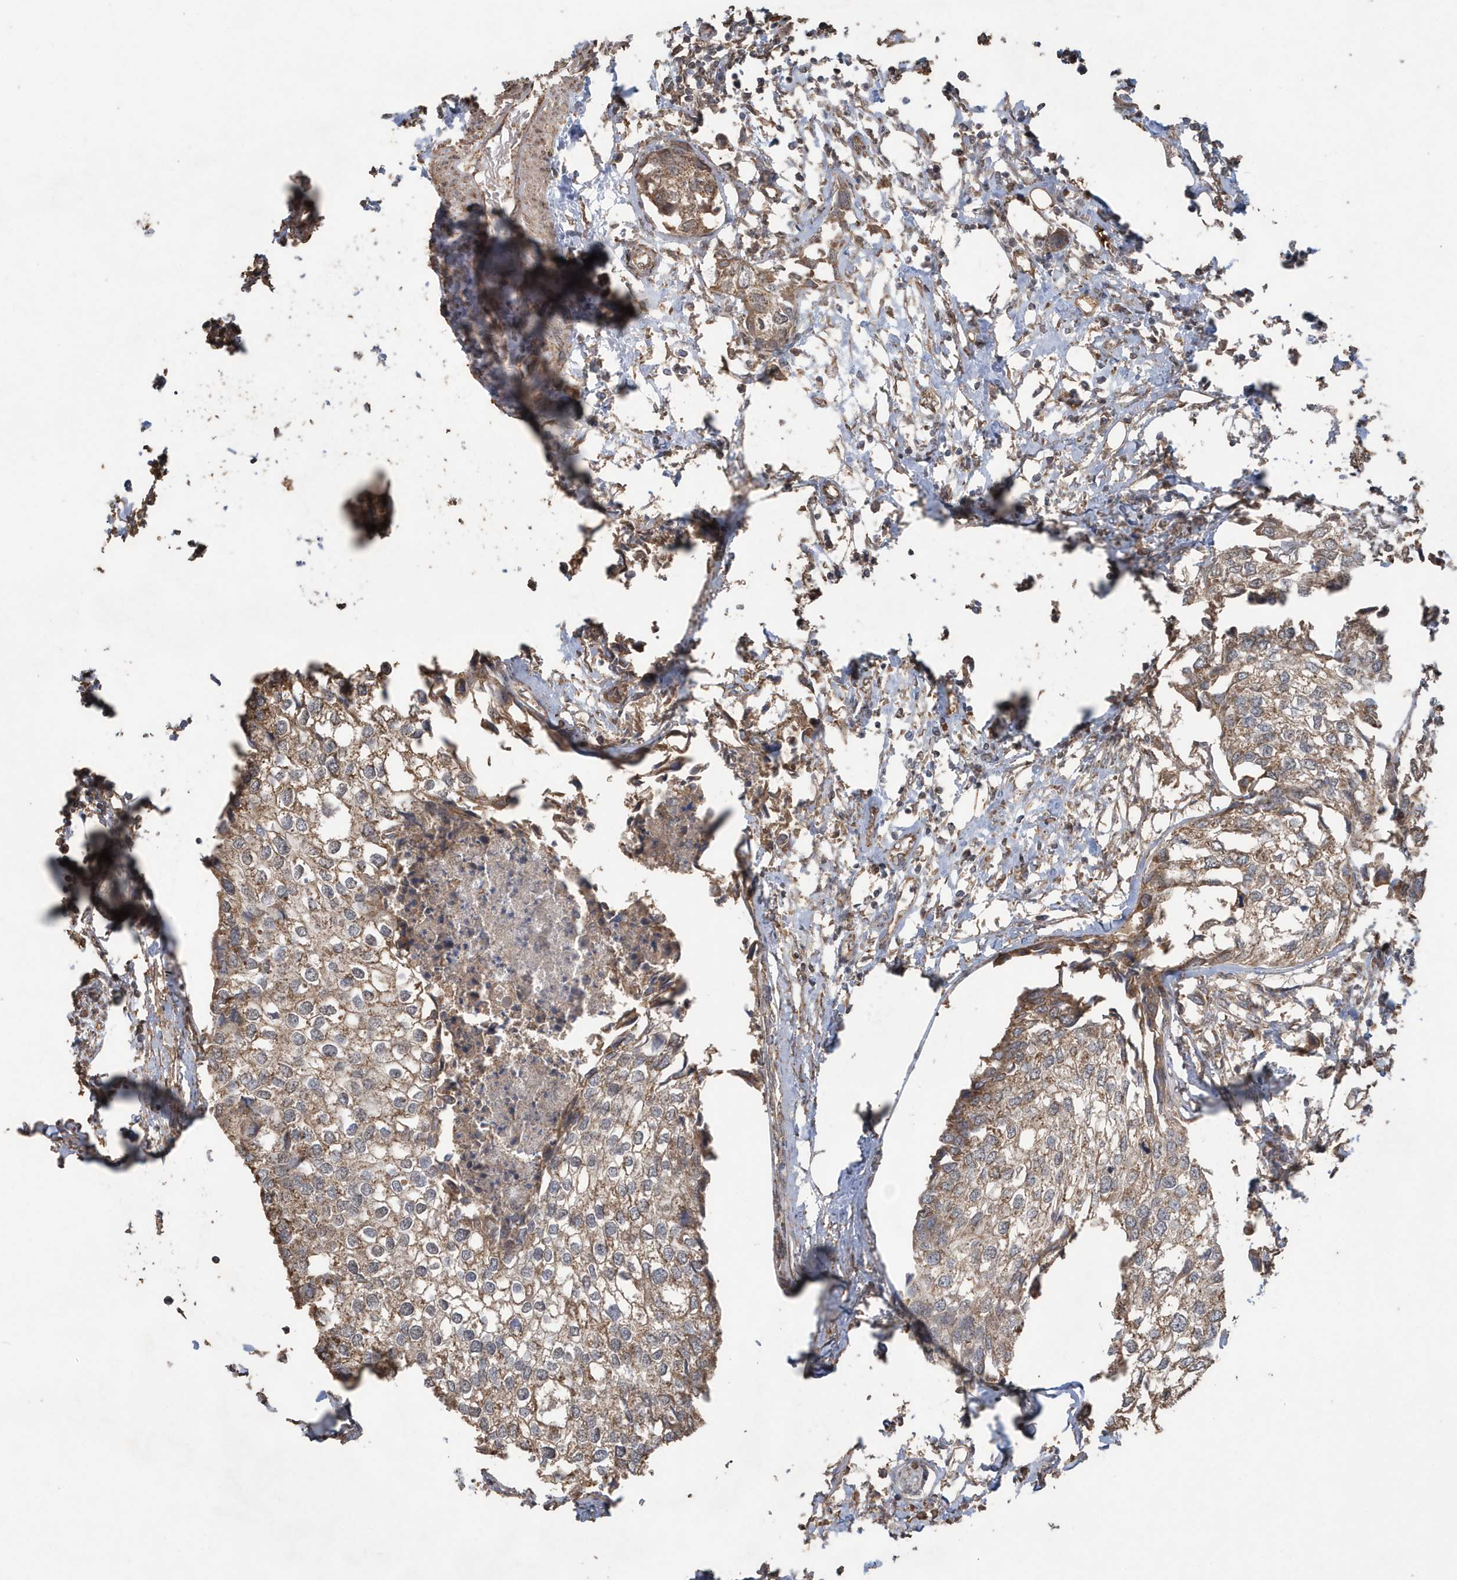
{"staining": {"intensity": "moderate", "quantity": ">75%", "location": "cytoplasmic/membranous"}, "tissue": "urothelial cancer", "cell_type": "Tumor cells", "image_type": "cancer", "snomed": [{"axis": "morphology", "description": "Urothelial carcinoma, High grade"}, {"axis": "topography", "description": "Urinary bladder"}], "caption": "Tumor cells demonstrate medium levels of moderate cytoplasmic/membranous expression in approximately >75% of cells in human urothelial cancer.", "gene": "PAXBP1", "patient": {"sex": "male", "age": 64}}